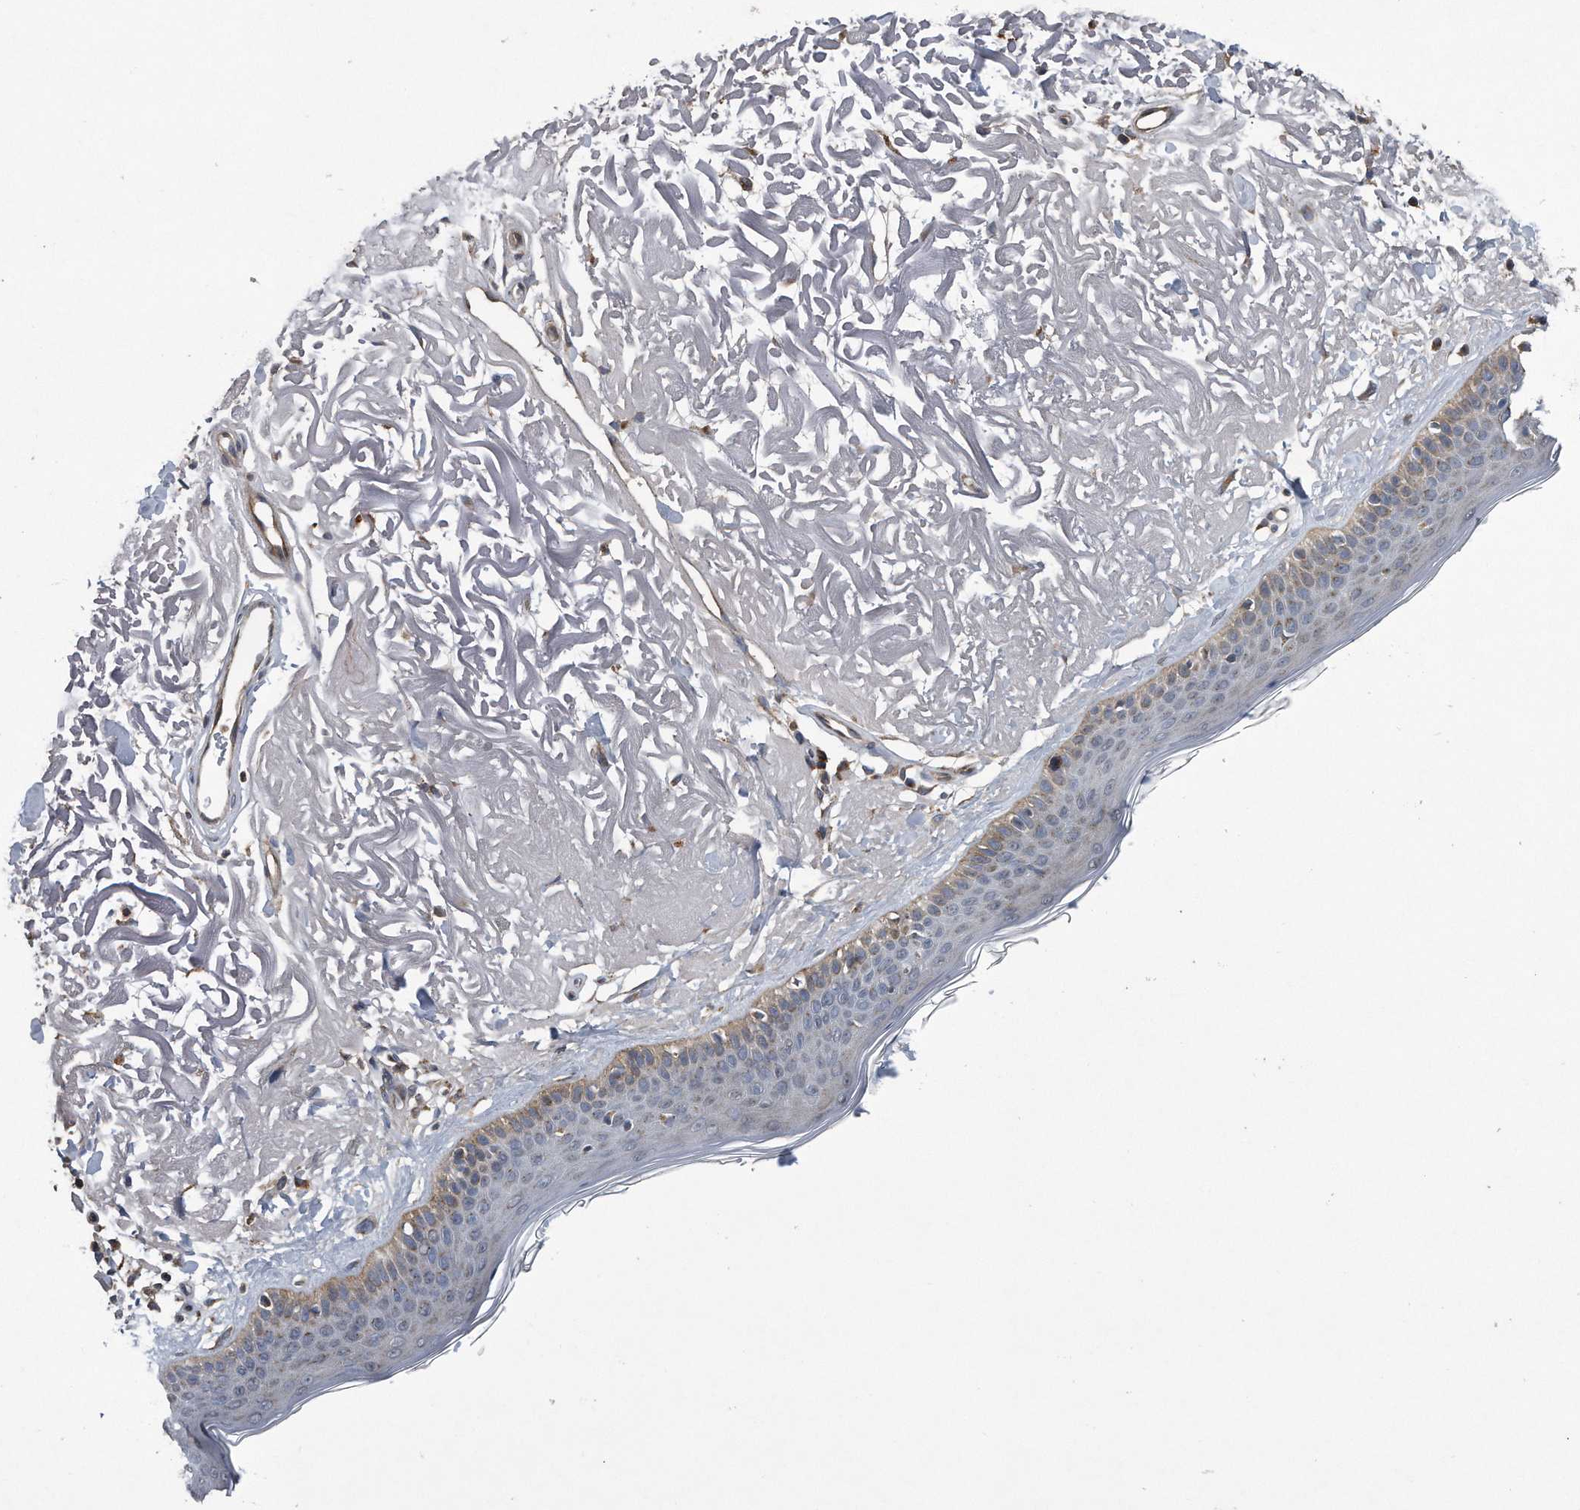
{"staining": {"intensity": "moderate", "quantity": "<25%", "location": "cytoplasmic/membranous"}, "tissue": "skin", "cell_type": "Fibroblasts", "image_type": "normal", "snomed": [{"axis": "morphology", "description": "Normal tissue, NOS"}, {"axis": "topography", "description": "Skin"}, {"axis": "topography", "description": "Skeletal muscle"}], "caption": "About <25% of fibroblasts in benign human skin display moderate cytoplasmic/membranous protein staining as visualized by brown immunohistochemical staining.", "gene": "LYRM4", "patient": {"sex": "male", "age": 83}}